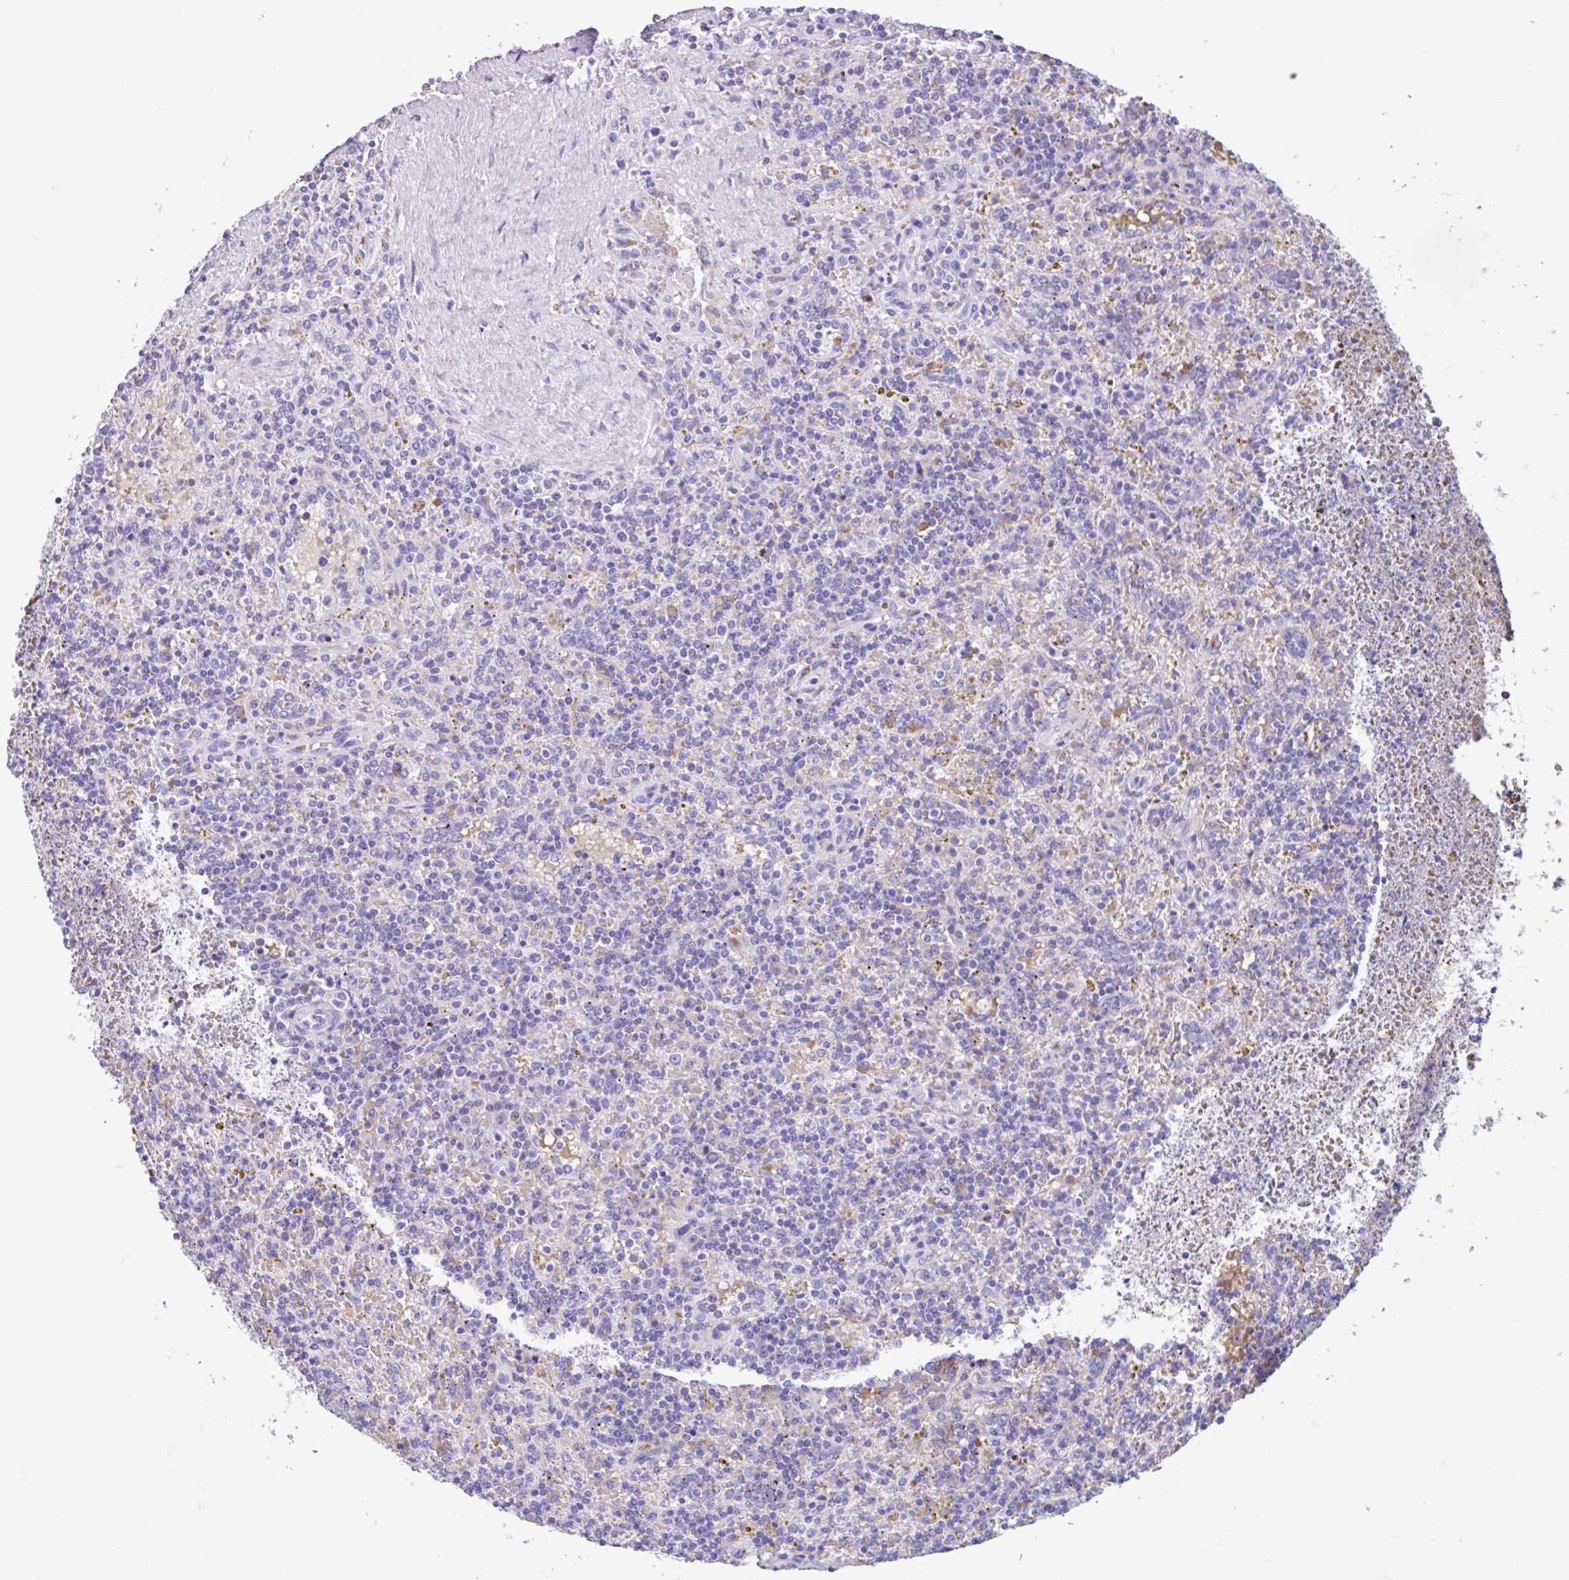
{"staining": {"intensity": "negative", "quantity": "none", "location": "none"}, "tissue": "lymphoma", "cell_type": "Tumor cells", "image_type": "cancer", "snomed": [{"axis": "morphology", "description": "Malignant lymphoma, non-Hodgkin's type, Low grade"}, {"axis": "topography", "description": "Spleen"}], "caption": "Tumor cells show no significant staining in lymphoma.", "gene": "TMEM79", "patient": {"sex": "male", "age": 67}}